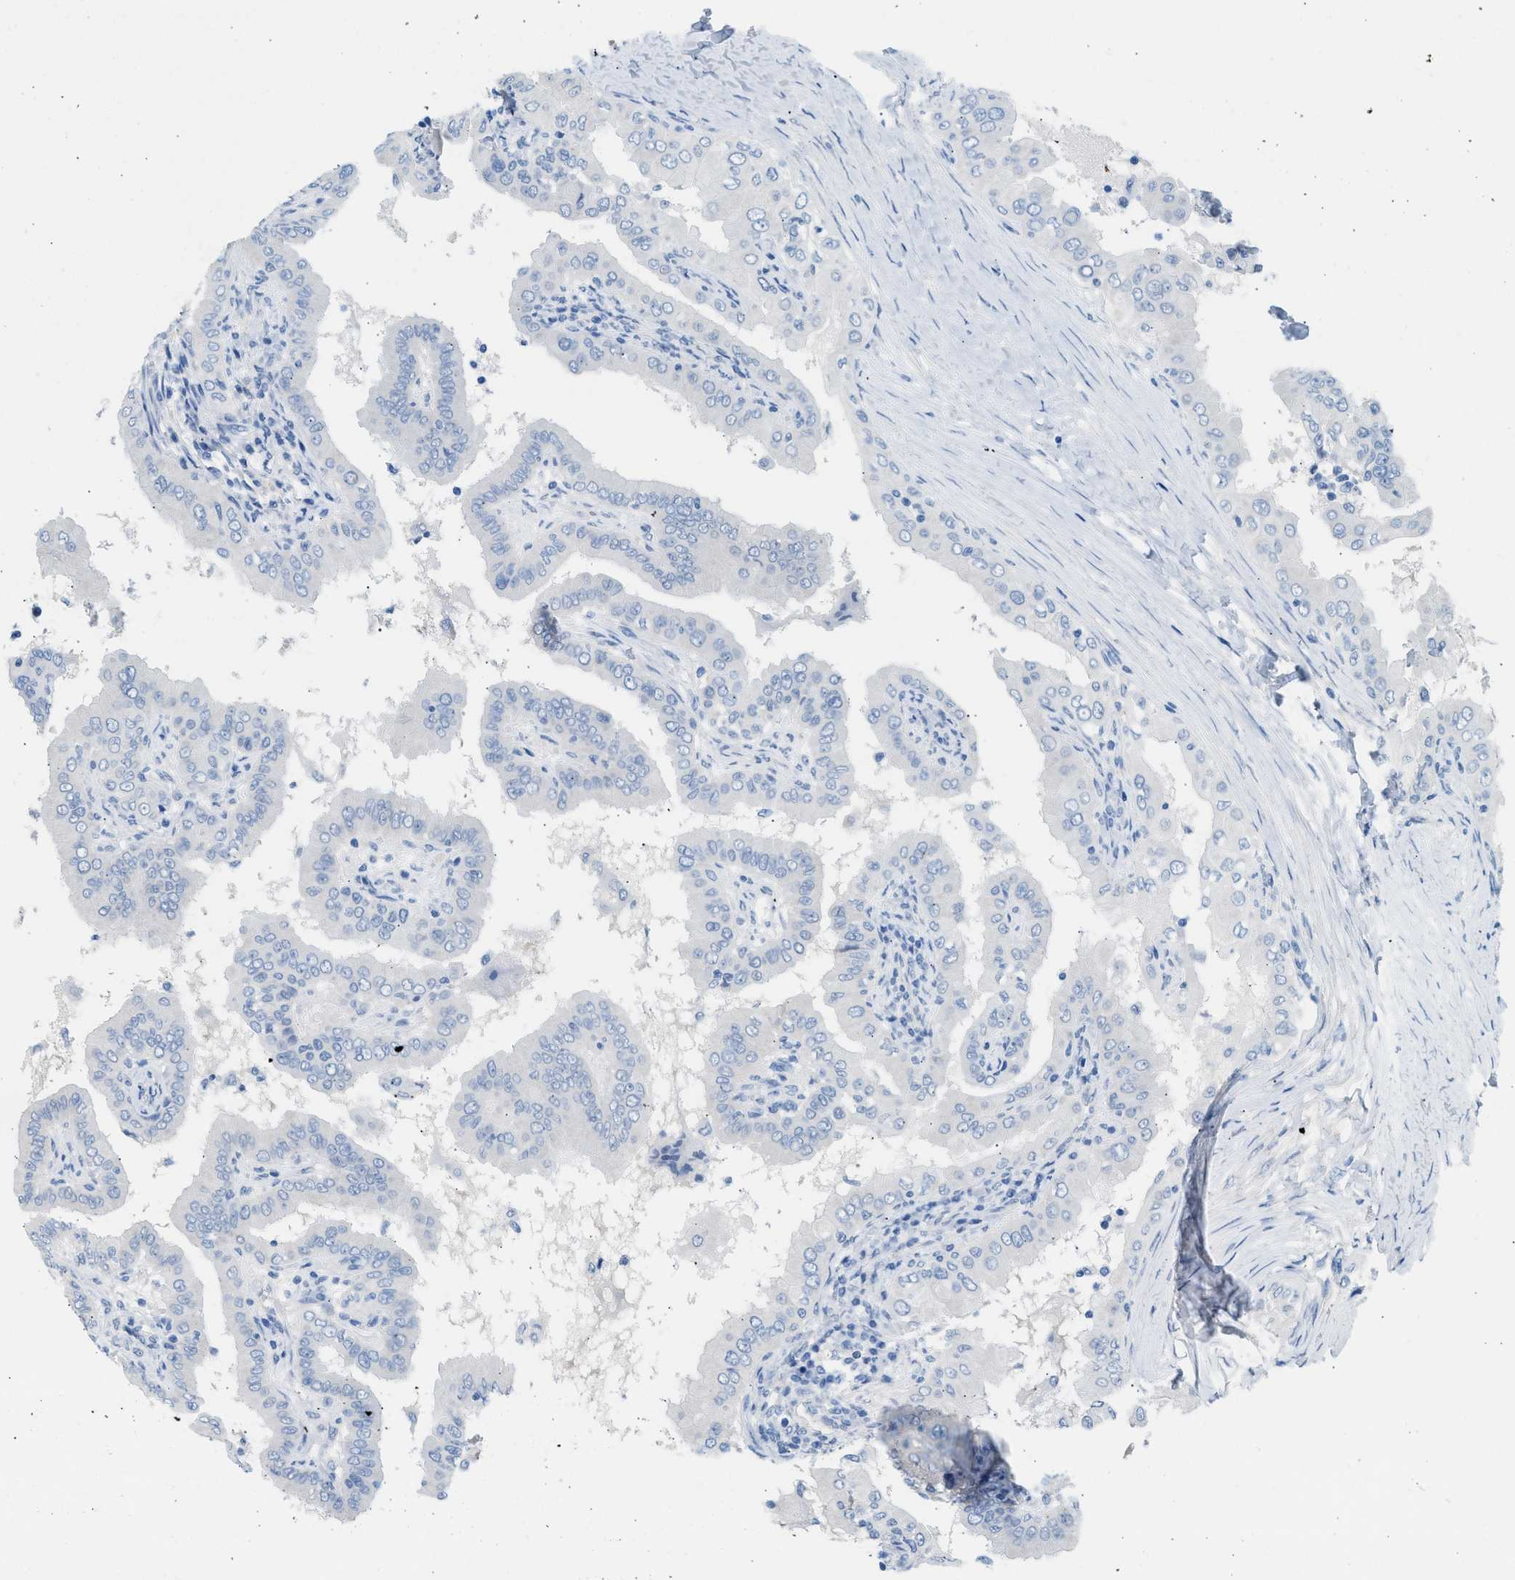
{"staining": {"intensity": "negative", "quantity": "none", "location": "none"}, "tissue": "thyroid cancer", "cell_type": "Tumor cells", "image_type": "cancer", "snomed": [{"axis": "morphology", "description": "Papillary adenocarcinoma, NOS"}, {"axis": "topography", "description": "Thyroid gland"}], "caption": "DAB (3,3'-diaminobenzidine) immunohistochemical staining of thyroid cancer (papillary adenocarcinoma) reveals no significant positivity in tumor cells.", "gene": "SPAM1", "patient": {"sex": "male", "age": 33}}